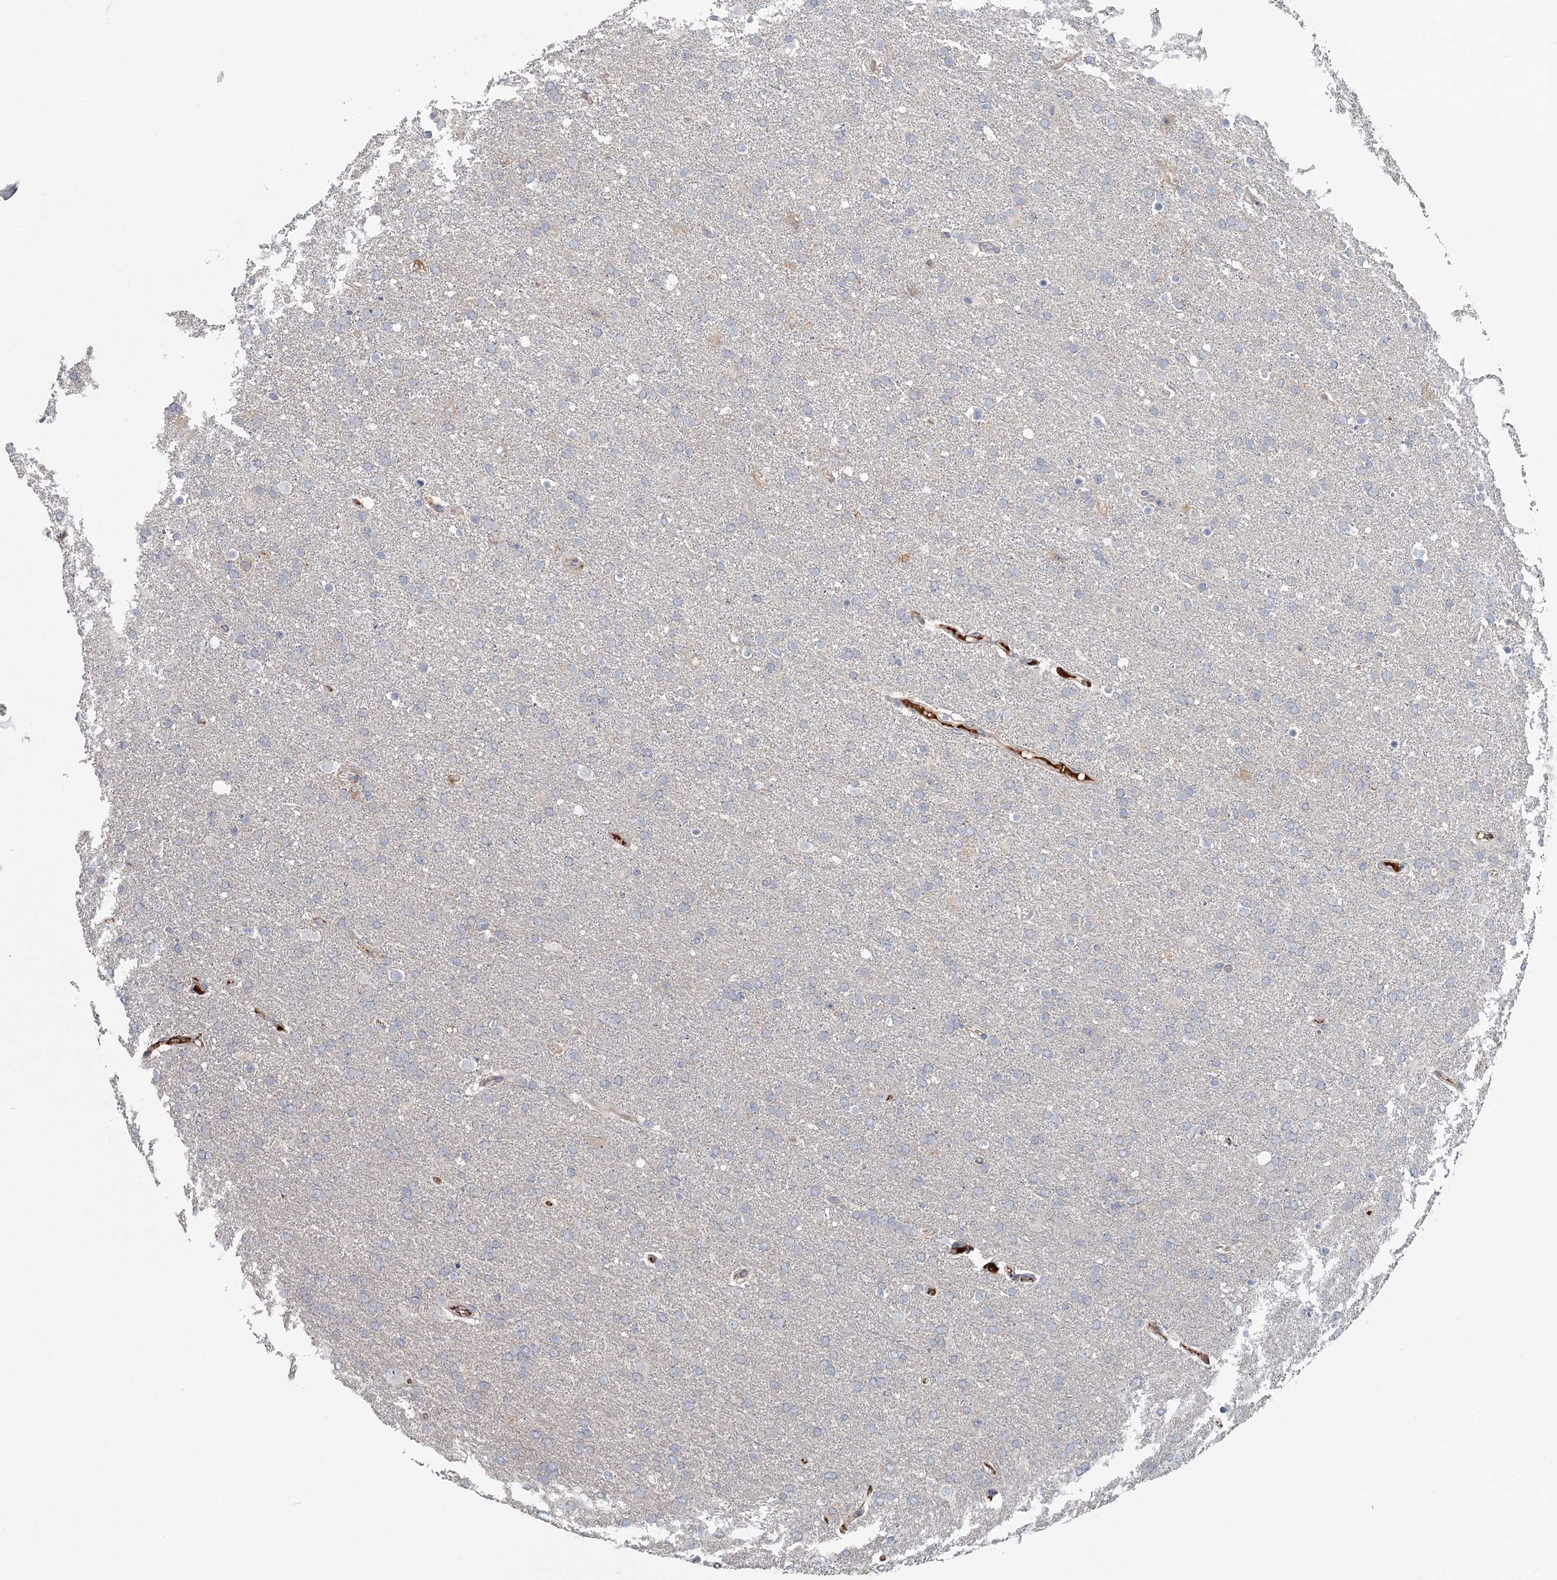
{"staining": {"intensity": "negative", "quantity": "none", "location": "none"}, "tissue": "glioma", "cell_type": "Tumor cells", "image_type": "cancer", "snomed": [{"axis": "morphology", "description": "Glioma, malignant, High grade"}, {"axis": "topography", "description": "Brain"}], "caption": "A micrograph of human high-grade glioma (malignant) is negative for staining in tumor cells.", "gene": "DHRS9", "patient": {"sex": "male", "age": 72}}